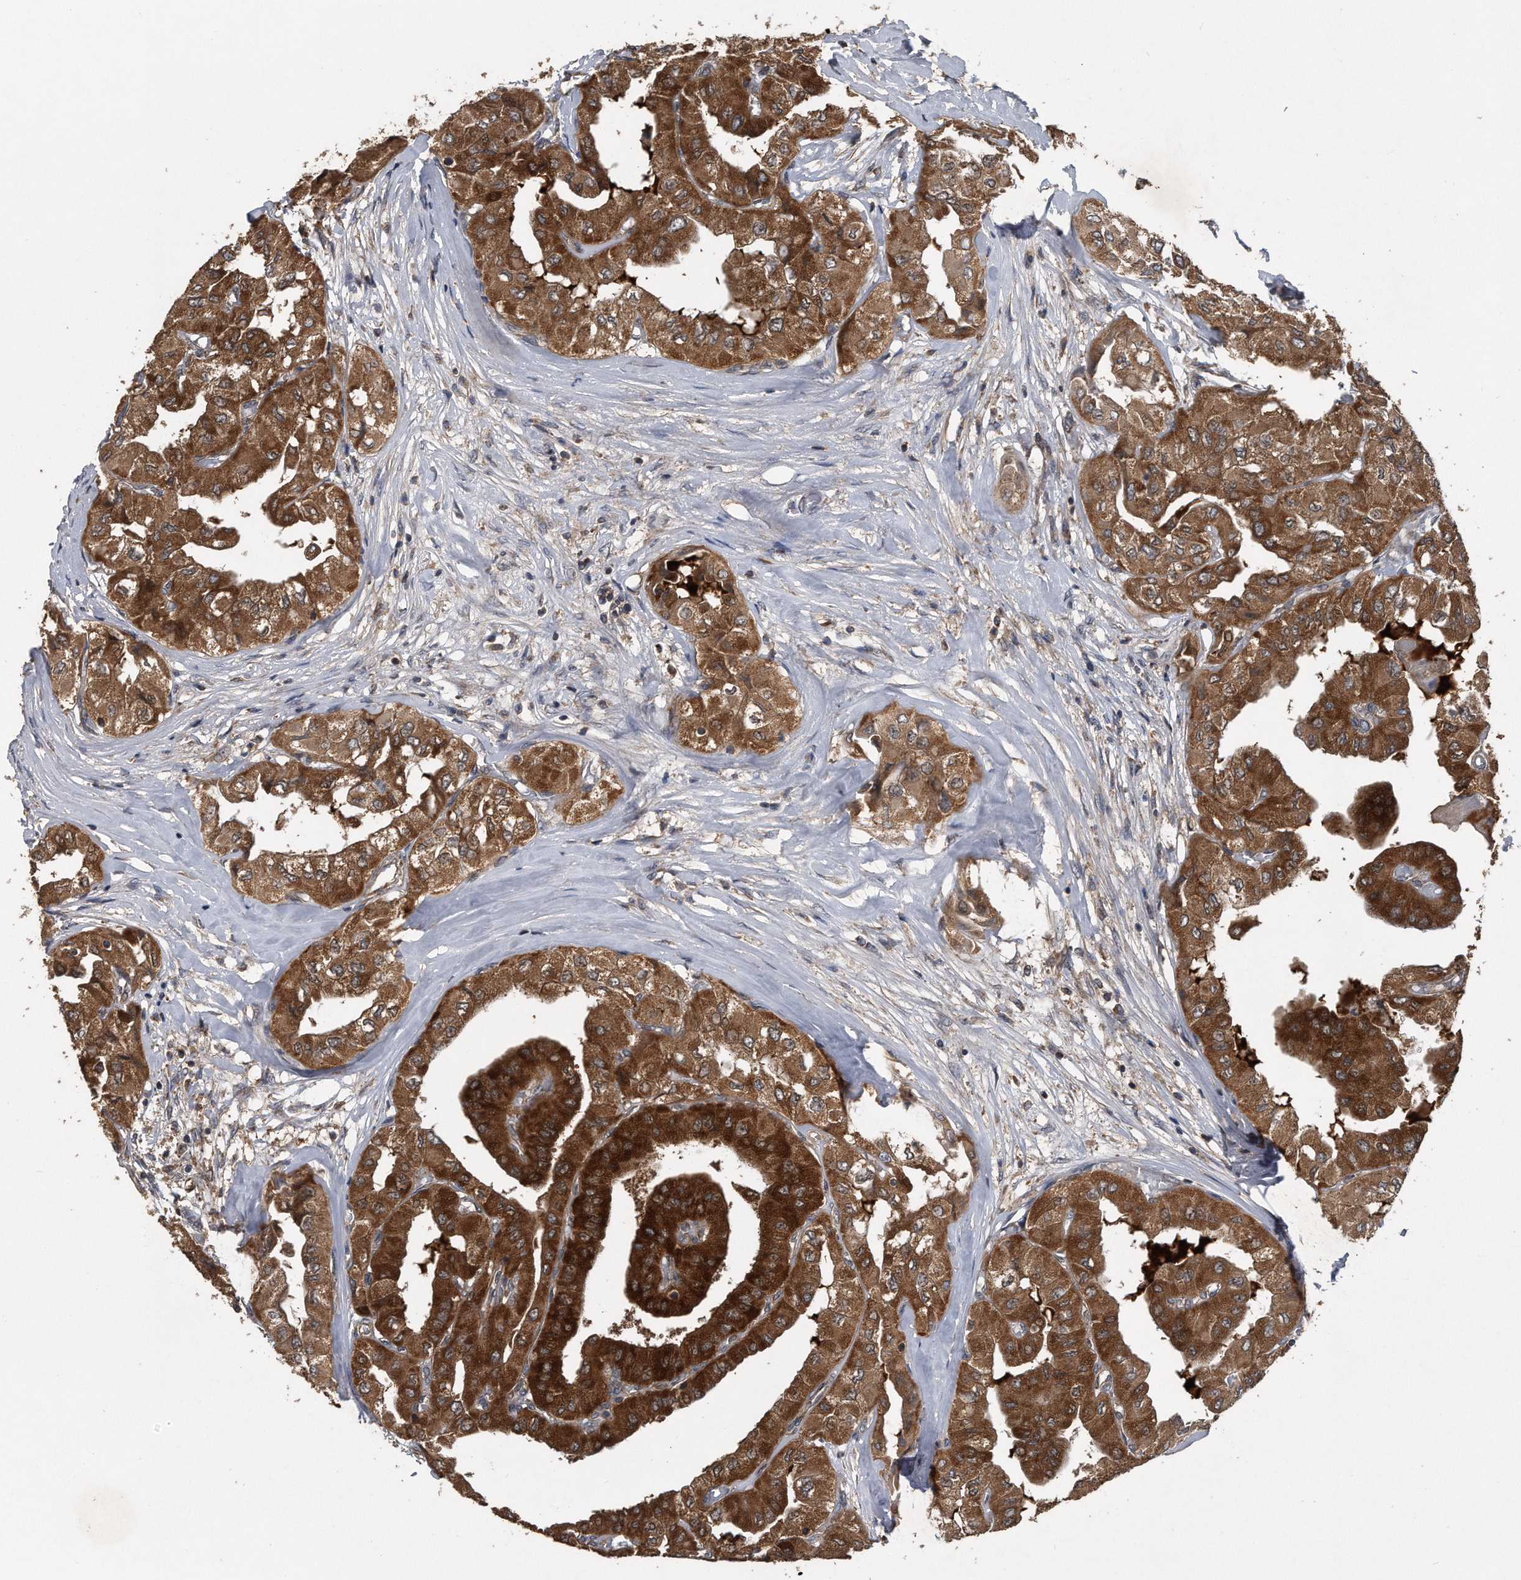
{"staining": {"intensity": "strong", "quantity": ">75%", "location": "cytoplasmic/membranous"}, "tissue": "thyroid cancer", "cell_type": "Tumor cells", "image_type": "cancer", "snomed": [{"axis": "morphology", "description": "Papillary adenocarcinoma, NOS"}, {"axis": "topography", "description": "Thyroid gland"}], "caption": "Thyroid cancer stained with DAB (3,3'-diaminobenzidine) immunohistochemistry (IHC) displays high levels of strong cytoplasmic/membranous staining in about >75% of tumor cells.", "gene": "ALPK2", "patient": {"sex": "female", "age": 59}}